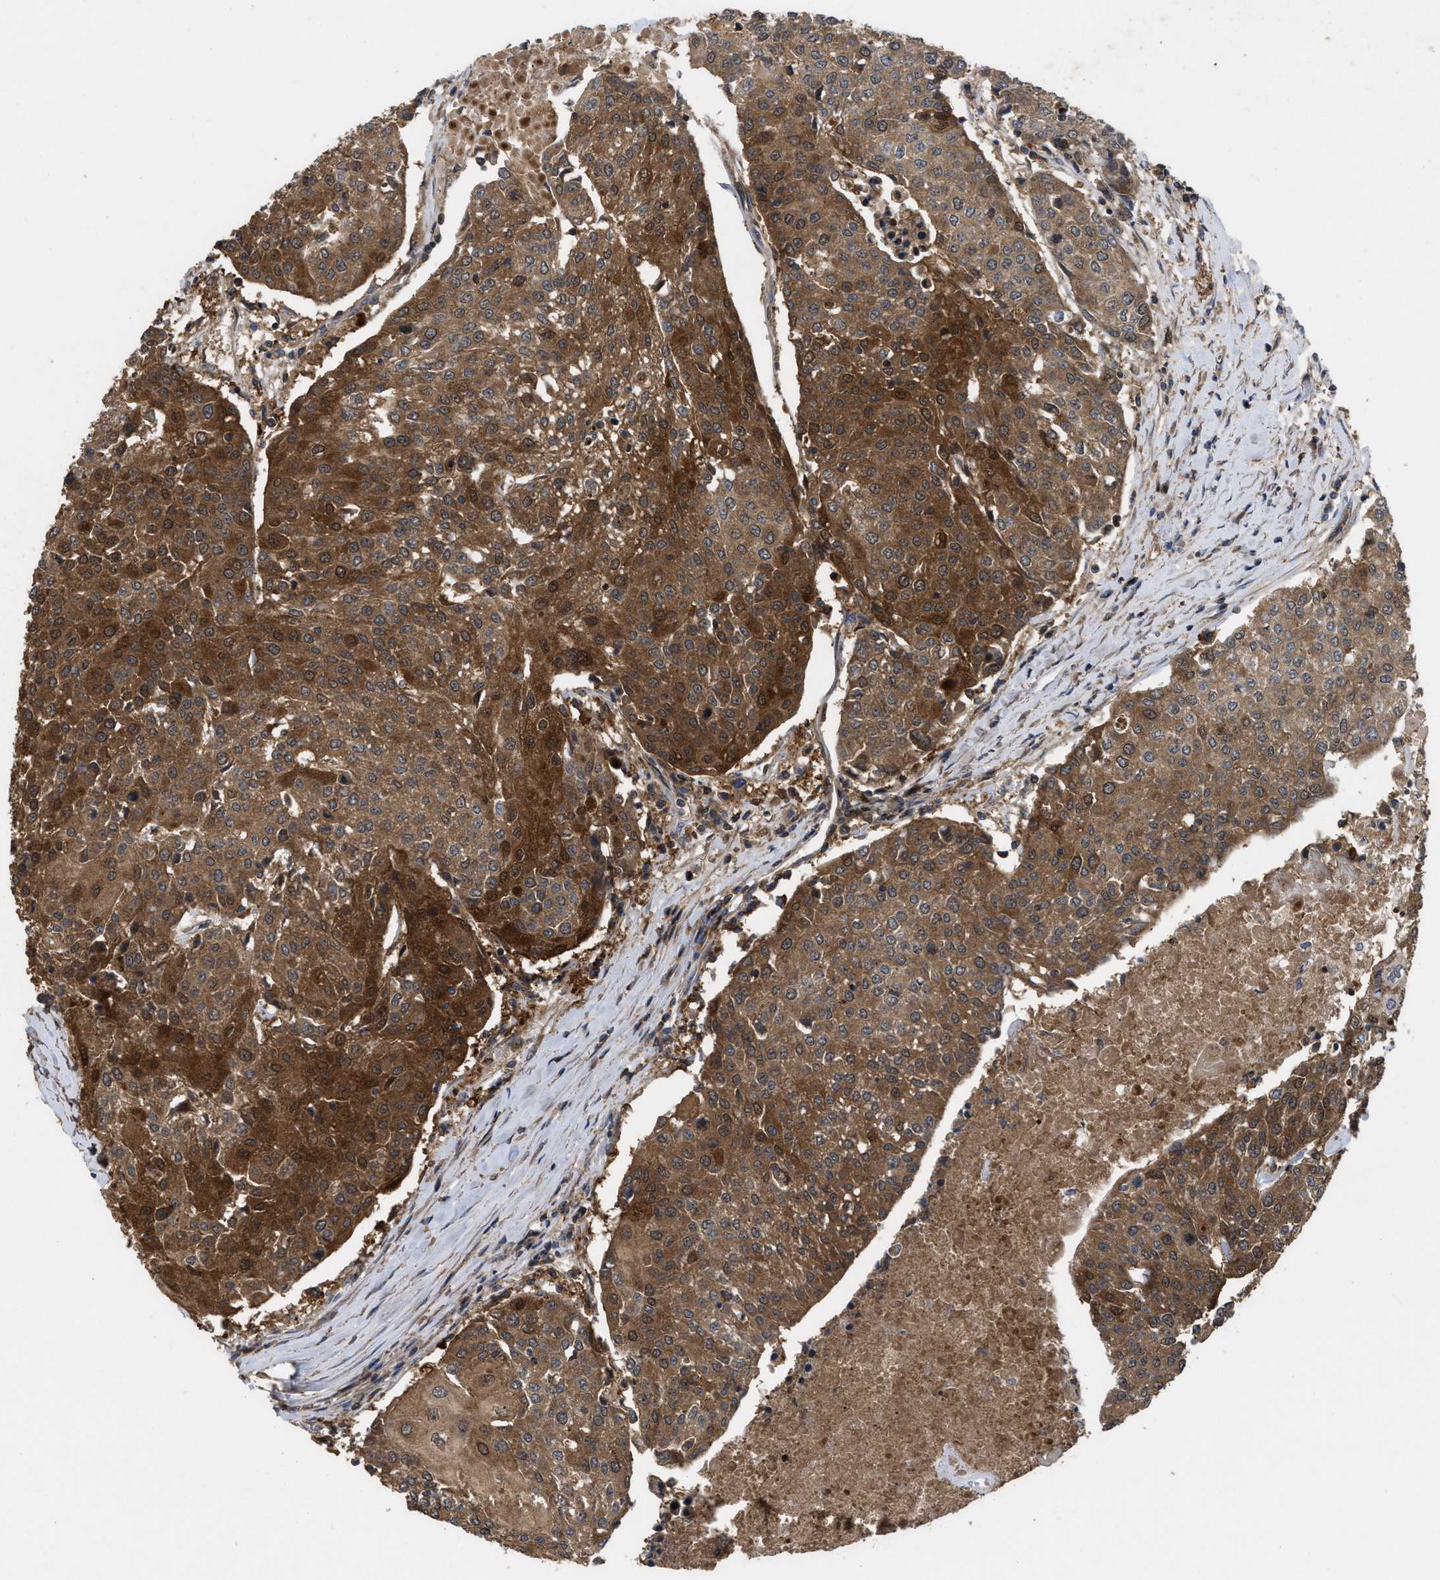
{"staining": {"intensity": "strong", "quantity": ">75%", "location": "cytoplasmic/membranous,nuclear"}, "tissue": "urothelial cancer", "cell_type": "Tumor cells", "image_type": "cancer", "snomed": [{"axis": "morphology", "description": "Urothelial carcinoma, High grade"}, {"axis": "topography", "description": "Urinary bladder"}], "caption": "A histopathology image of human high-grade urothelial carcinoma stained for a protein demonstrates strong cytoplasmic/membranous and nuclear brown staining in tumor cells. The protein of interest is stained brown, and the nuclei are stained in blue (DAB IHC with brightfield microscopy, high magnification).", "gene": "CBR3", "patient": {"sex": "female", "age": 85}}